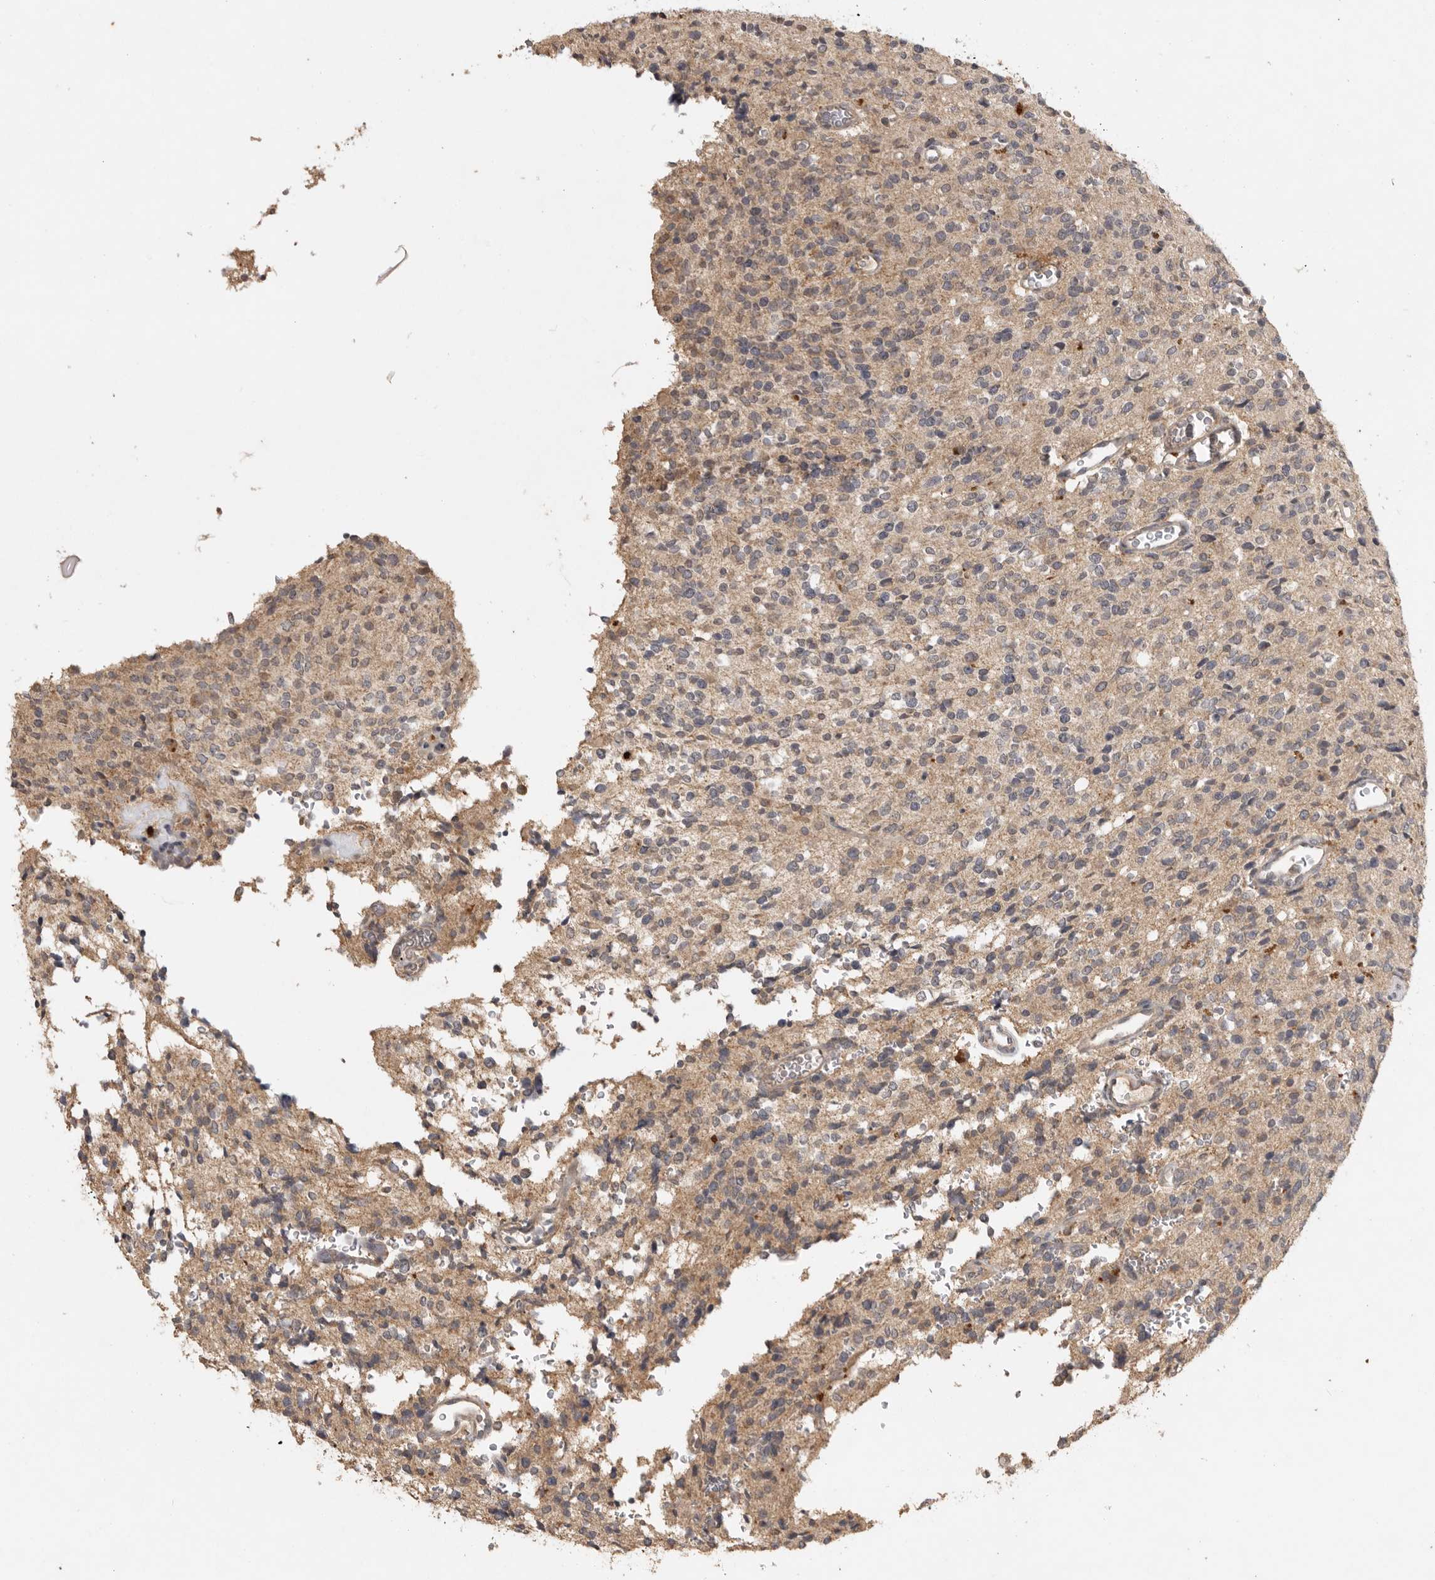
{"staining": {"intensity": "weak", "quantity": ">75%", "location": "cytoplasmic/membranous"}, "tissue": "glioma", "cell_type": "Tumor cells", "image_type": "cancer", "snomed": [{"axis": "morphology", "description": "Glioma, malignant, High grade"}, {"axis": "topography", "description": "Brain"}], "caption": "Protein staining shows weak cytoplasmic/membranous positivity in about >75% of tumor cells in malignant glioma (high-grade). (Stains: DAB in brown, nuclei in blue, Microscopy: brightfield microscopy at high magnification).", "gene": "ADAMTS4", "patient": {"sex": "male", "age": 34}}